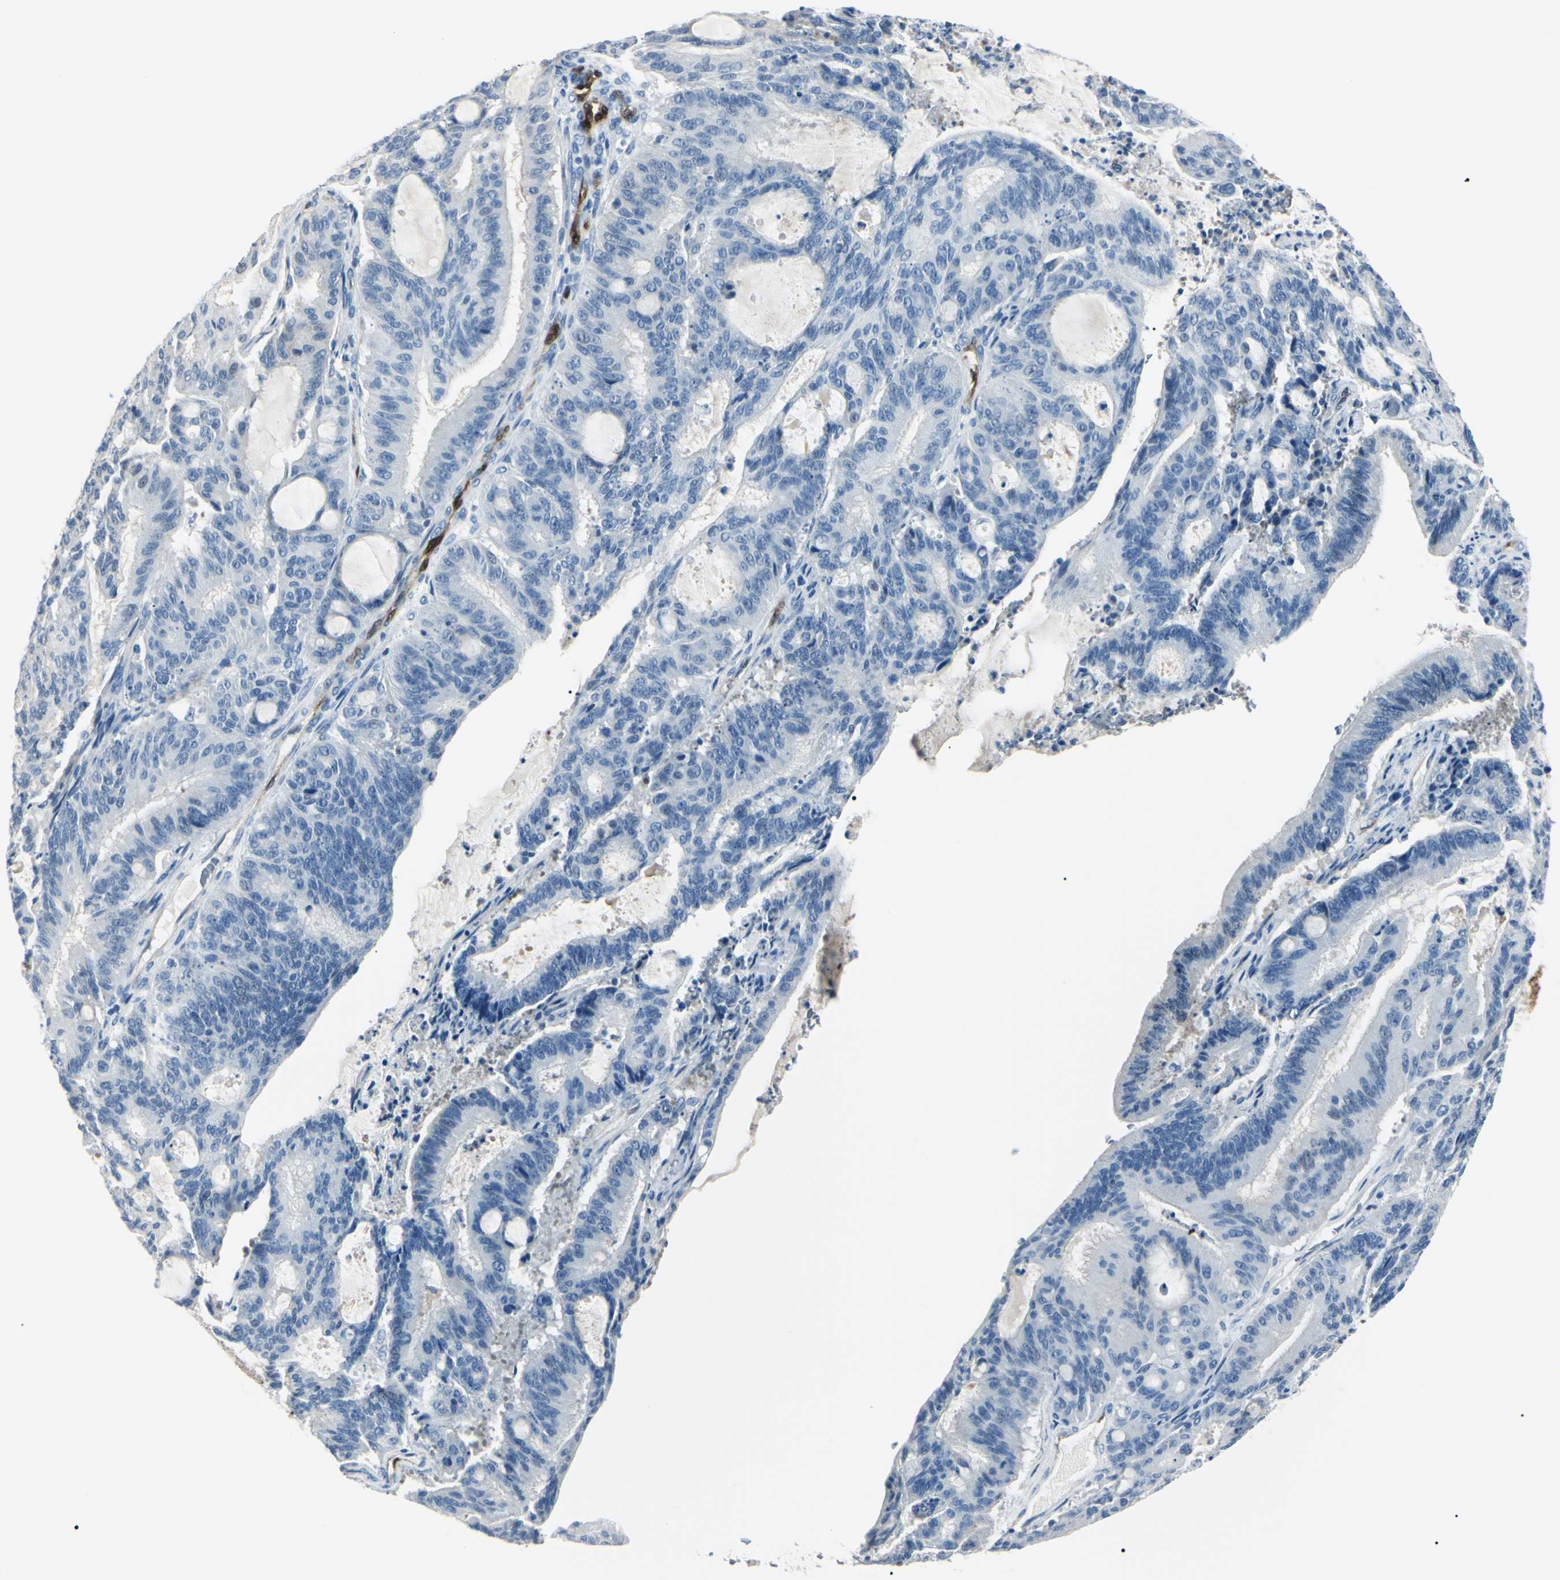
{"staining": {"intensity": "negative", "quantity": "none", "location": "none"}, "tissue": "liver cancer", "cell_type": "Tumor cells", "image_type": "cancer", "snomed": [{"axis": "morphology", "description": "Cholangiocarcinoma"}, {"axis": "topography", "description": "Liver"}], "caption": "DAB (3,3'-diaminobenzidine) immunohistochemical staining of human liver cholangiocarcinoma displays no significant staining in tumor cells.", "gene": "CA2", "patient": {"sex": "female", "age": 73}}